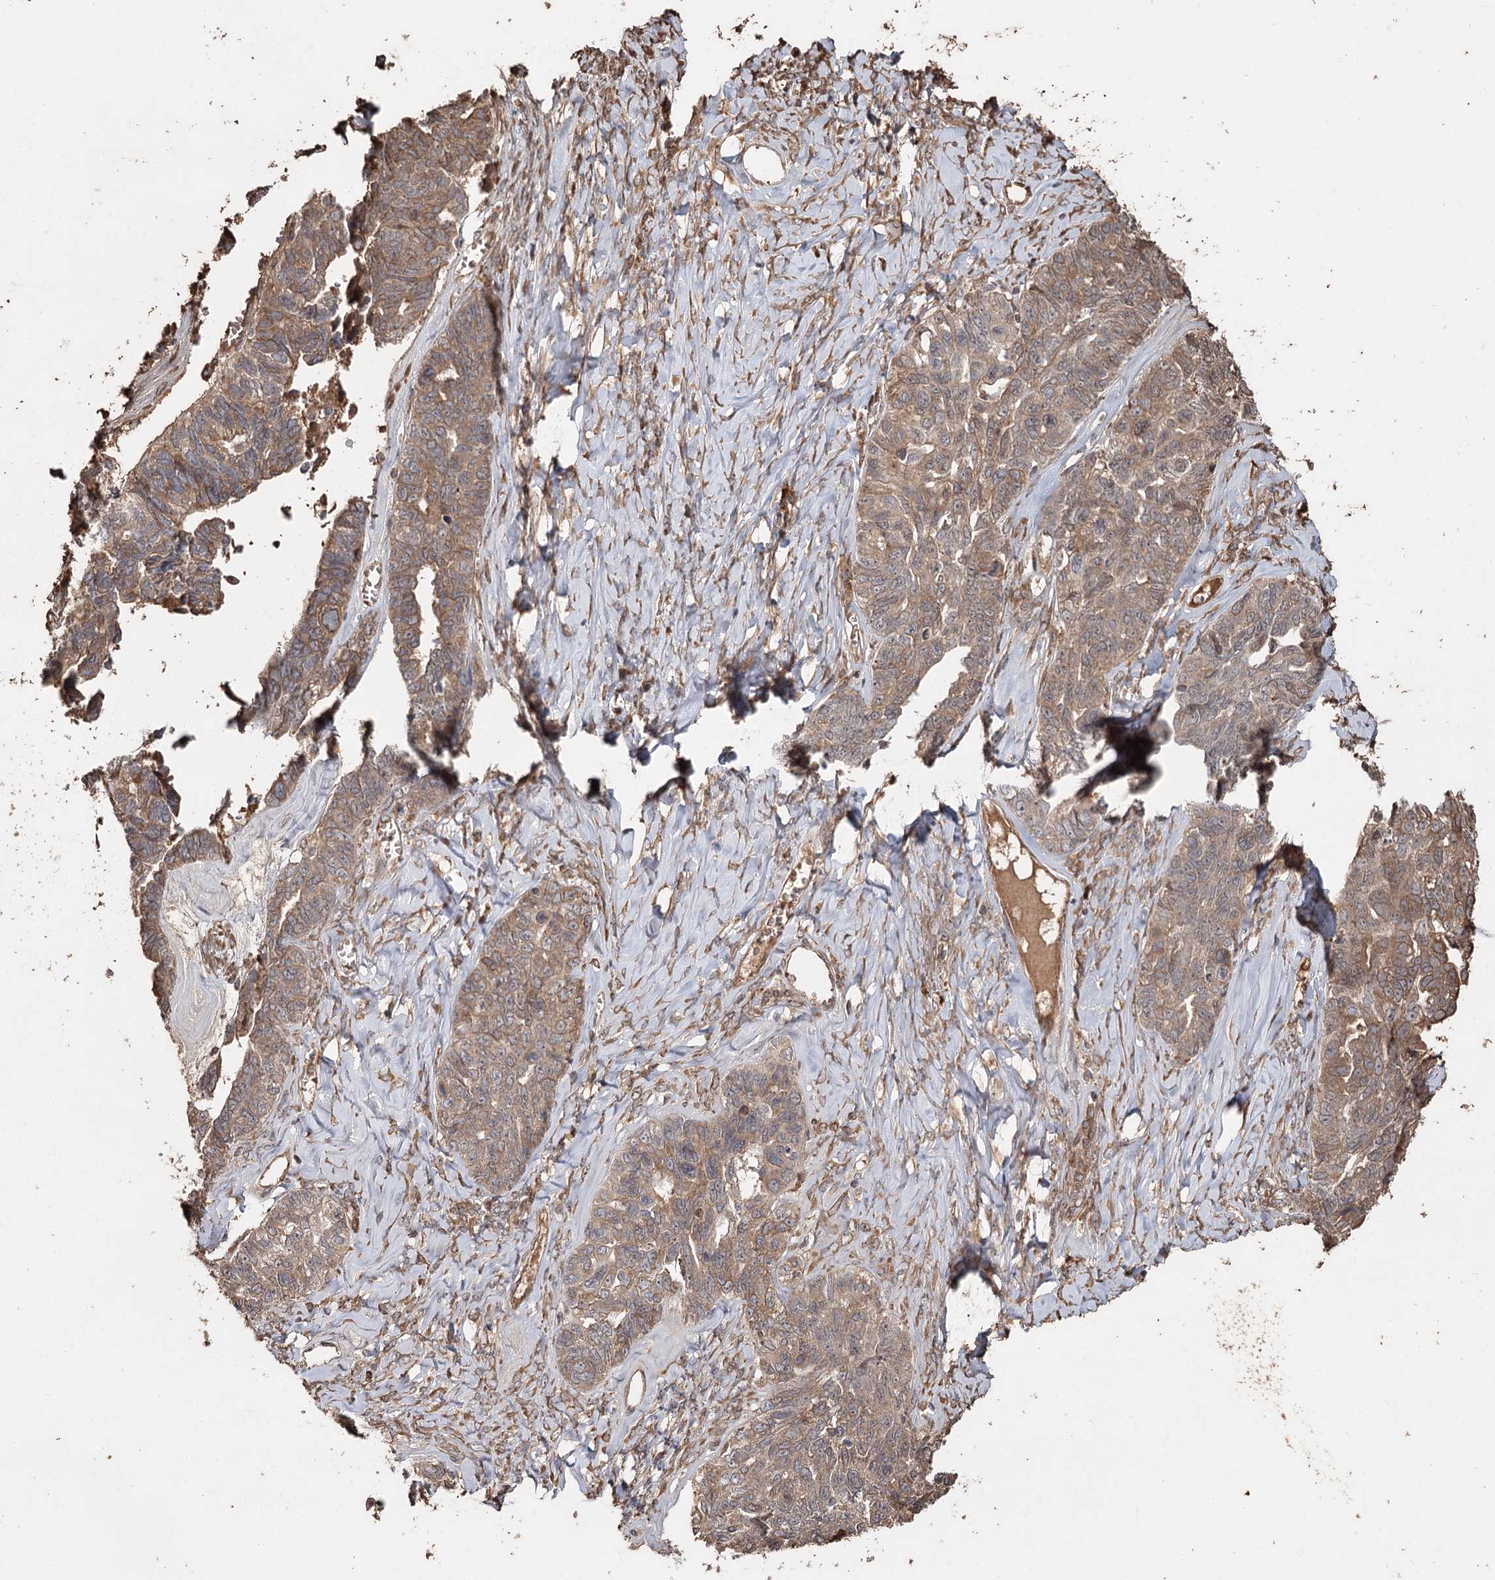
{"staining": {"intensity": "moderate", "quantity": ">75%", "location": "cytoplasmic/membranous"}, "tissue": "ovarian cancer", "cell_type": "Tumor cells", "image_type": "cancer", "snomed": [{"axis": "morphology", "description": "Cystadenocarcinoma, serous, NOS"}, {"axis": "topography", "description": "Ovary"}], "caption": "Tumor cells show medium levels of moderate cytoplasmic/membranous staining in approximately >75% of cells in ovarian cancer.", "gene": "SYVN1", "patient": {"sex": "female", "age": 79}}